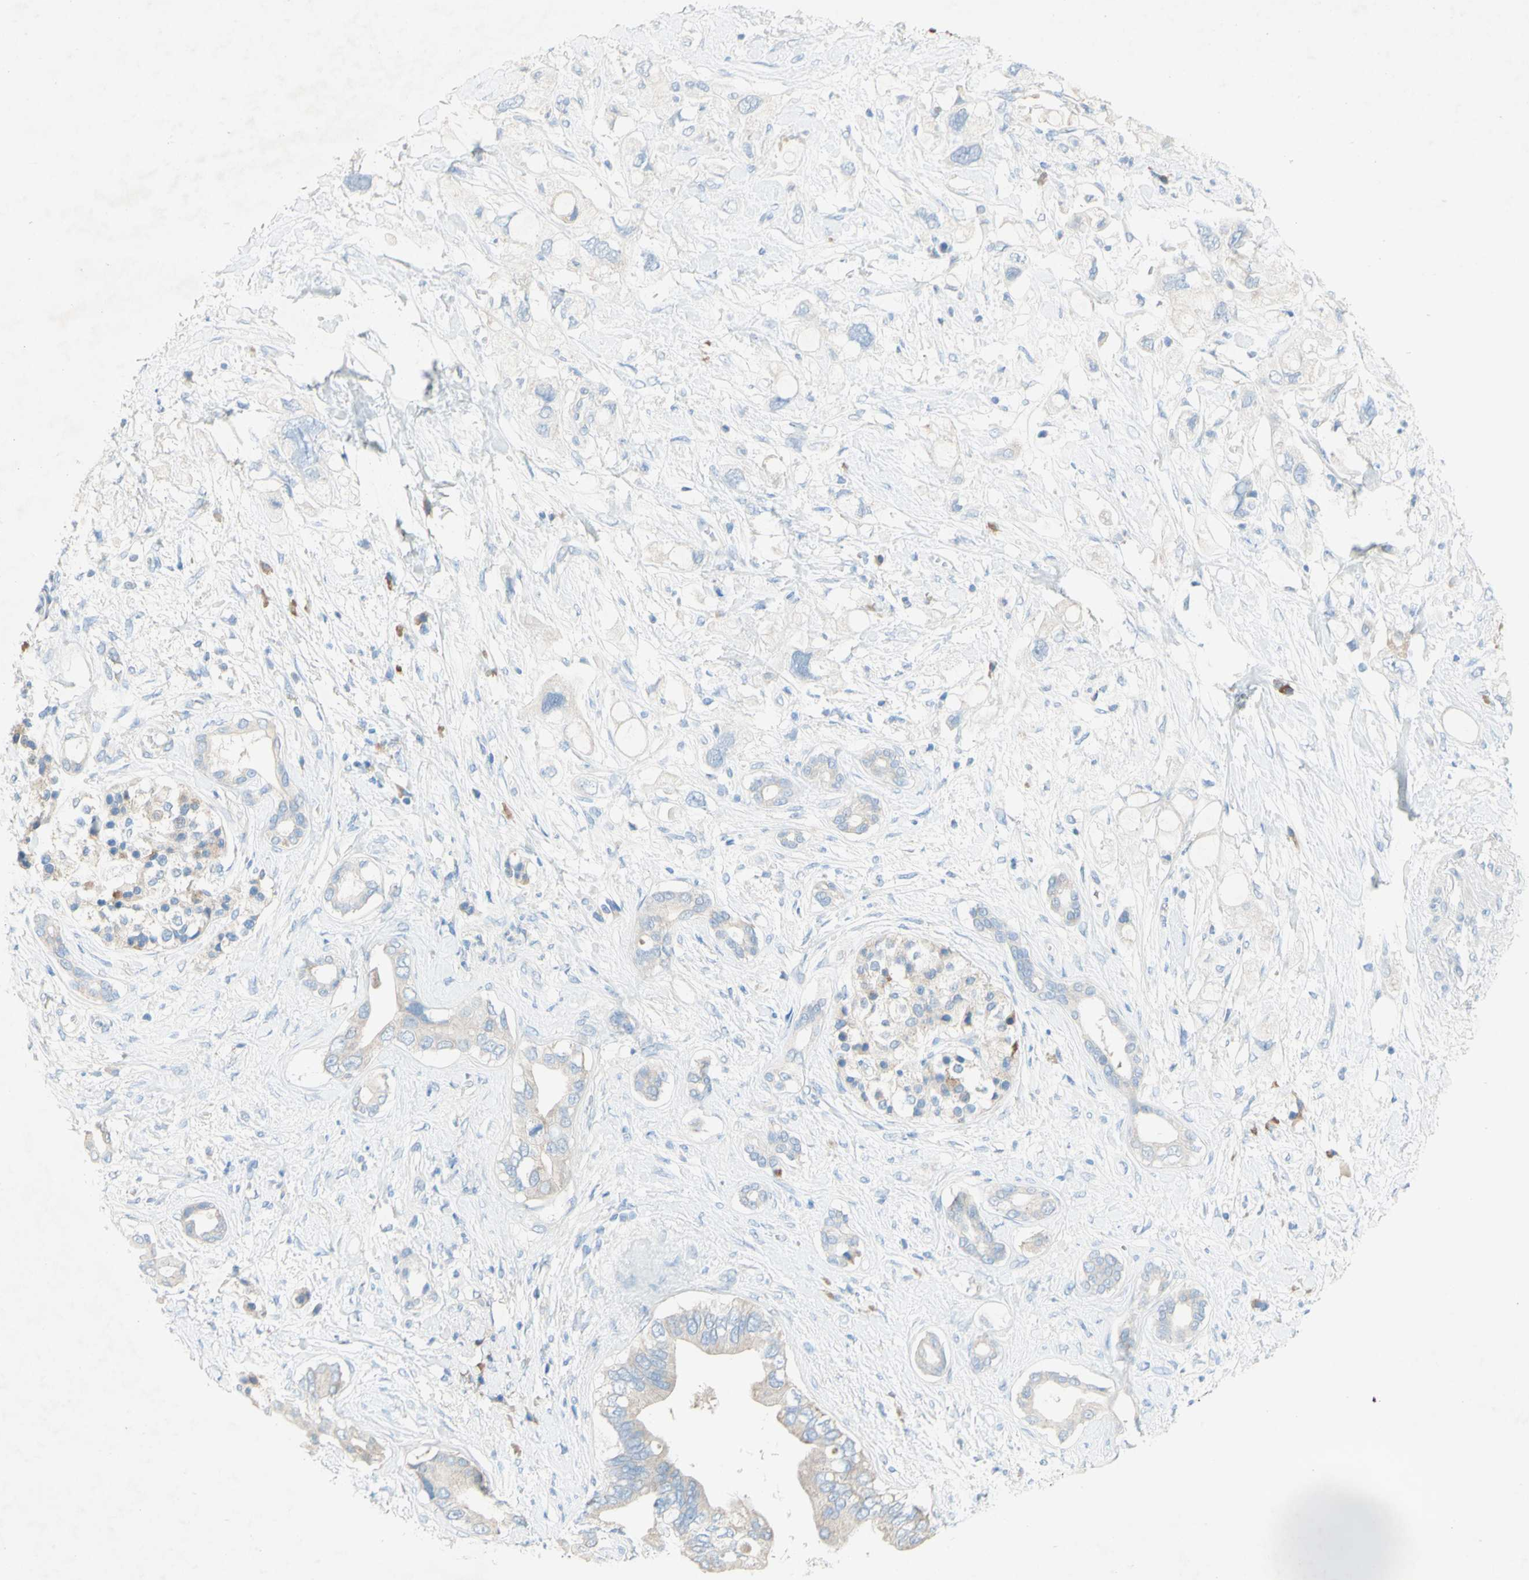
{"staining": {"intensity": "negative", "quantity": "none", "location": "none"}, "tissue": "pancreatic cancer", "cell_type": "Tumor cells", "image_type": "cancer", "snomed": [{"axis": "morphology", "description": "Adenocarcinoma, NOS"}, {"axis": "topography", "description": "Pancreas"}], "caption": "Immunohistochemistry (IHC) image of neoplastic tissue: adenocarcinoma (pancreatic) stained with DAB (3,3'-diaminobenzidine) demonstrates no significant protein positivity in tumor cells.", "gene": "ACADL", "patient": {"sex": "female", "age": 56}}